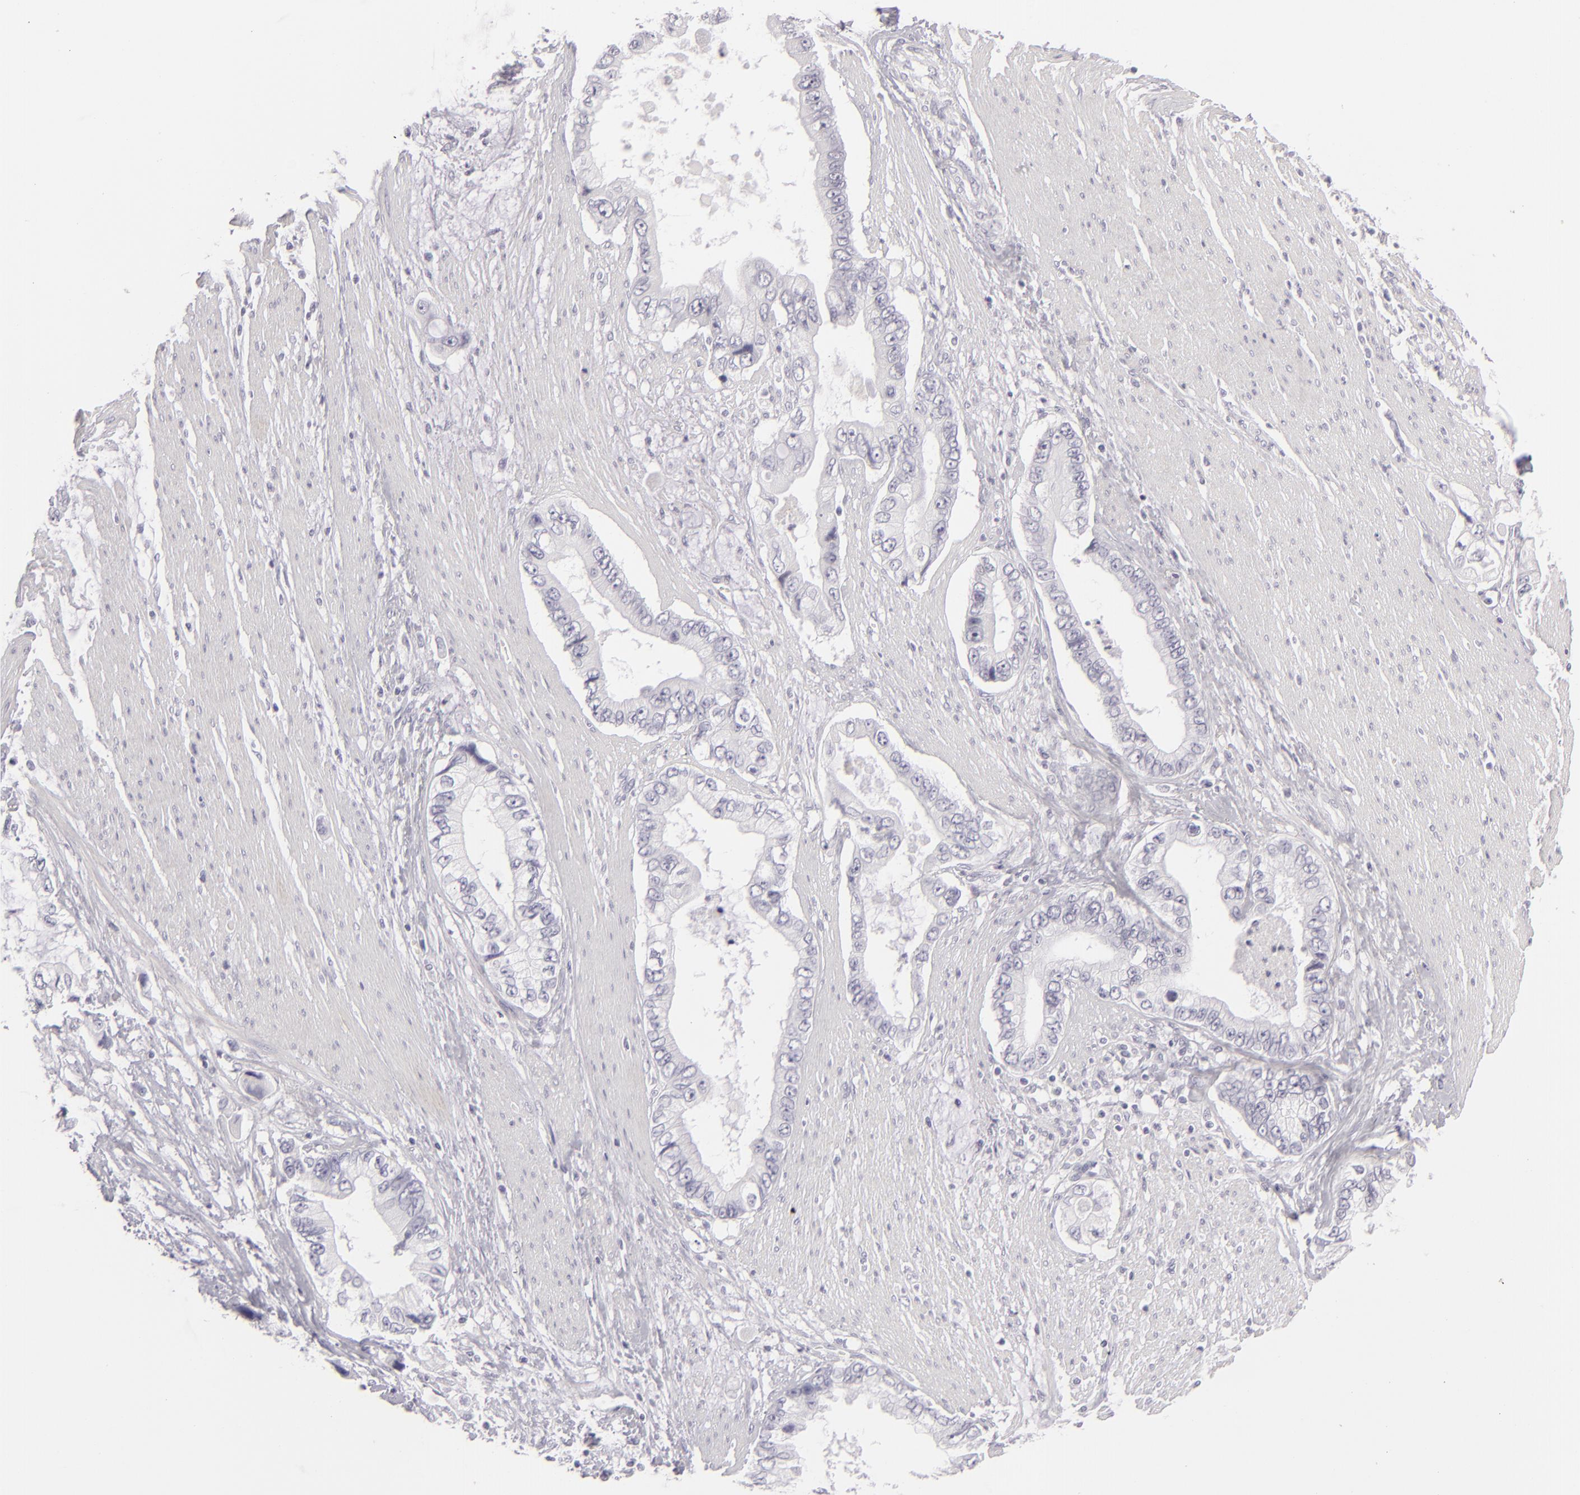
{"staining": {"intensity": "negative", "quantity": "none", "location": "none"}, "tissue": "pancreatic cancer", "cell_type": "Tumor cells", "image_type": "cancer", "snomed": [{"axis": "morphology", "description": "Adenocarcinoma, NOS"}, {"axis": "topography", "description": "Pancreas"}, {"axis": "topography", "description": "Stomach, upper"}], "caption": "Immunohistochemistry (IHC) image of human adenocarcinoma (pancreatic) stained for a protein (brown), which demonstrates no expression in tumor cells. (IHC, brightfield microscopy, high magnification).", "gene": "CDX2", "patient": {"sex": "male", "age": 77}}